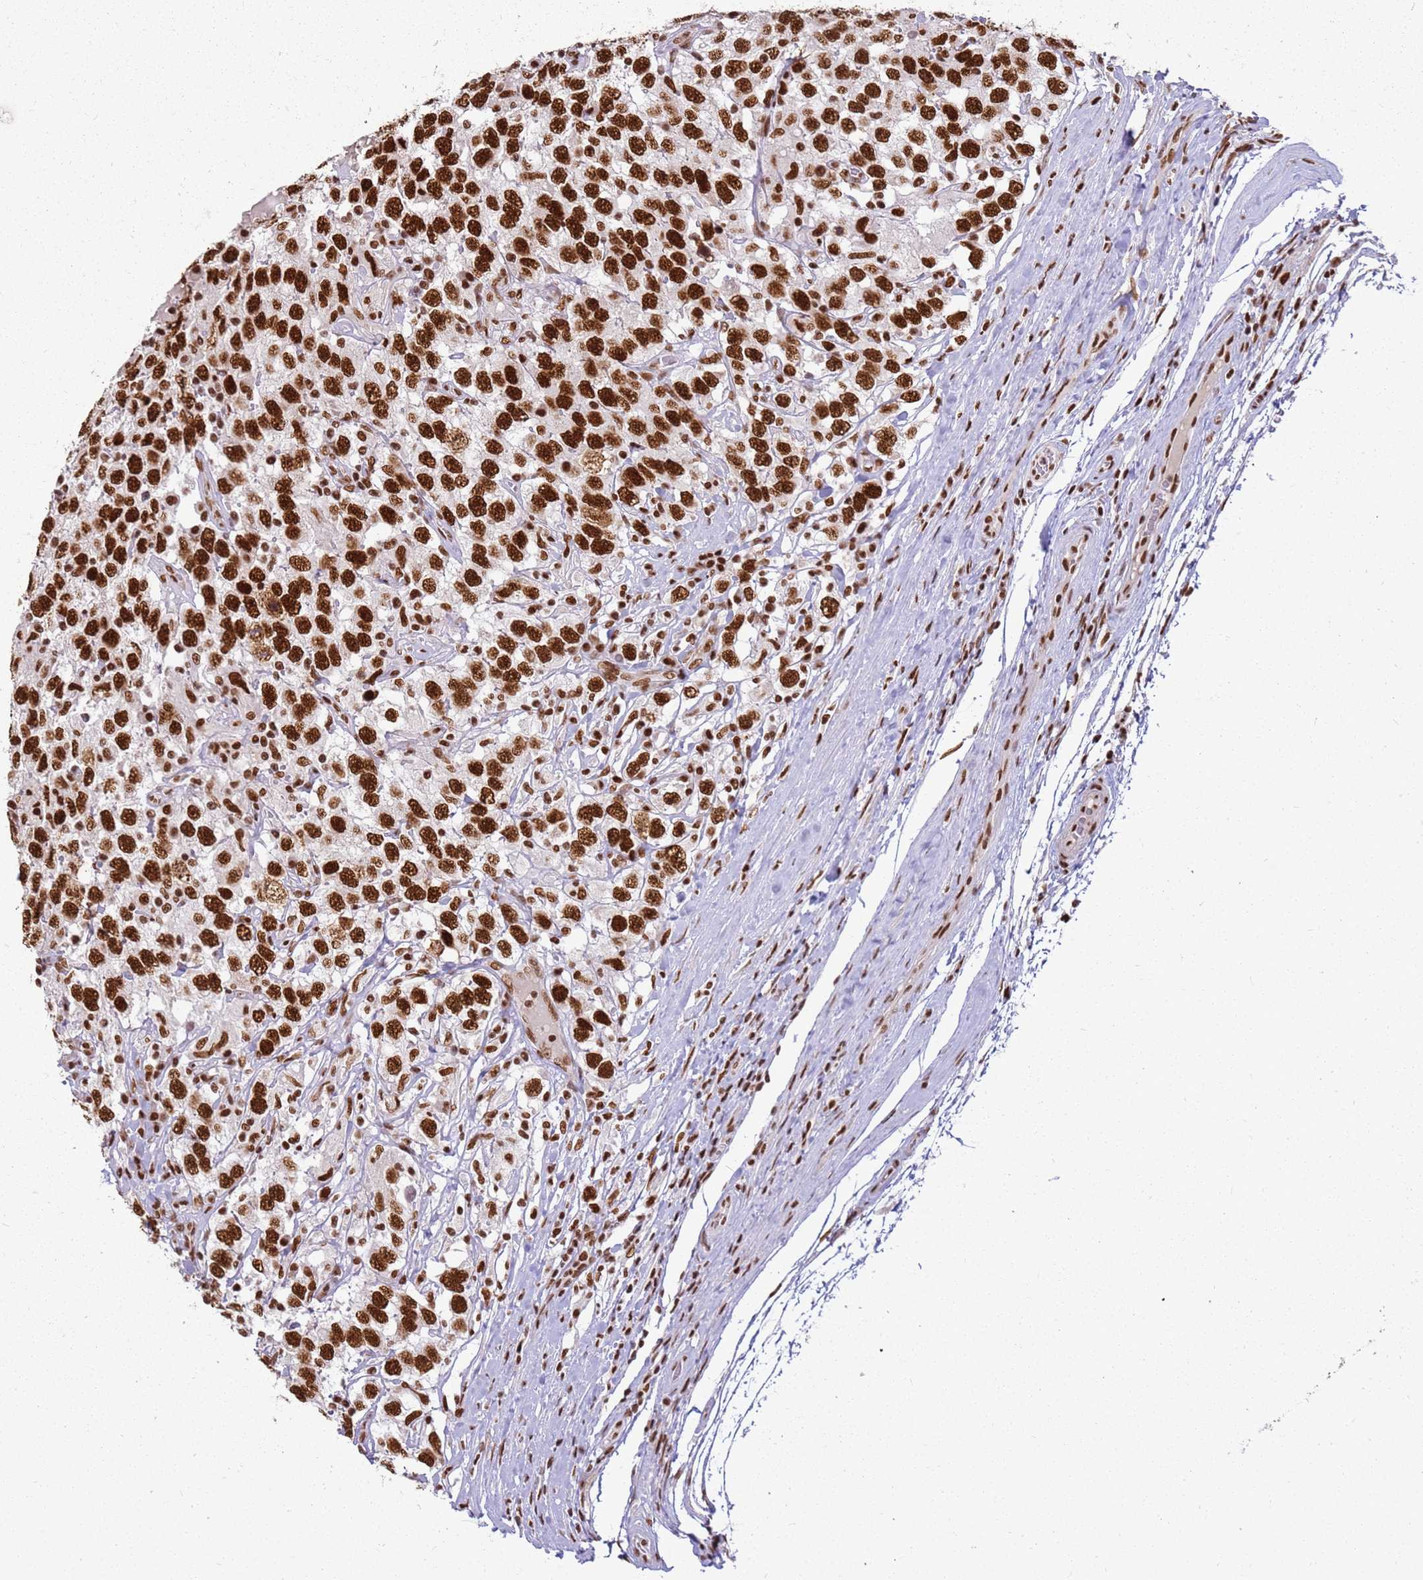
{"staining": {"intensity": "strong", "quantity": ">75%", "location": "nuclear"}, "tissue": "testis cancer", "cell_type": "Tumor cells", "image_type": "cancer", "snomed": [{"axis": "morphology", "description": "Seminoma, NOS"}, {"axis": "topography", "description": "Testis"}], "caption": "Immunohistochemical staining of human testis seminoma exhibits high levels of strong nuclear positivity in approximately >75% of tumor cells.", "gene": "TENT4A", "patient": {"sex": "male", "age": 41}}